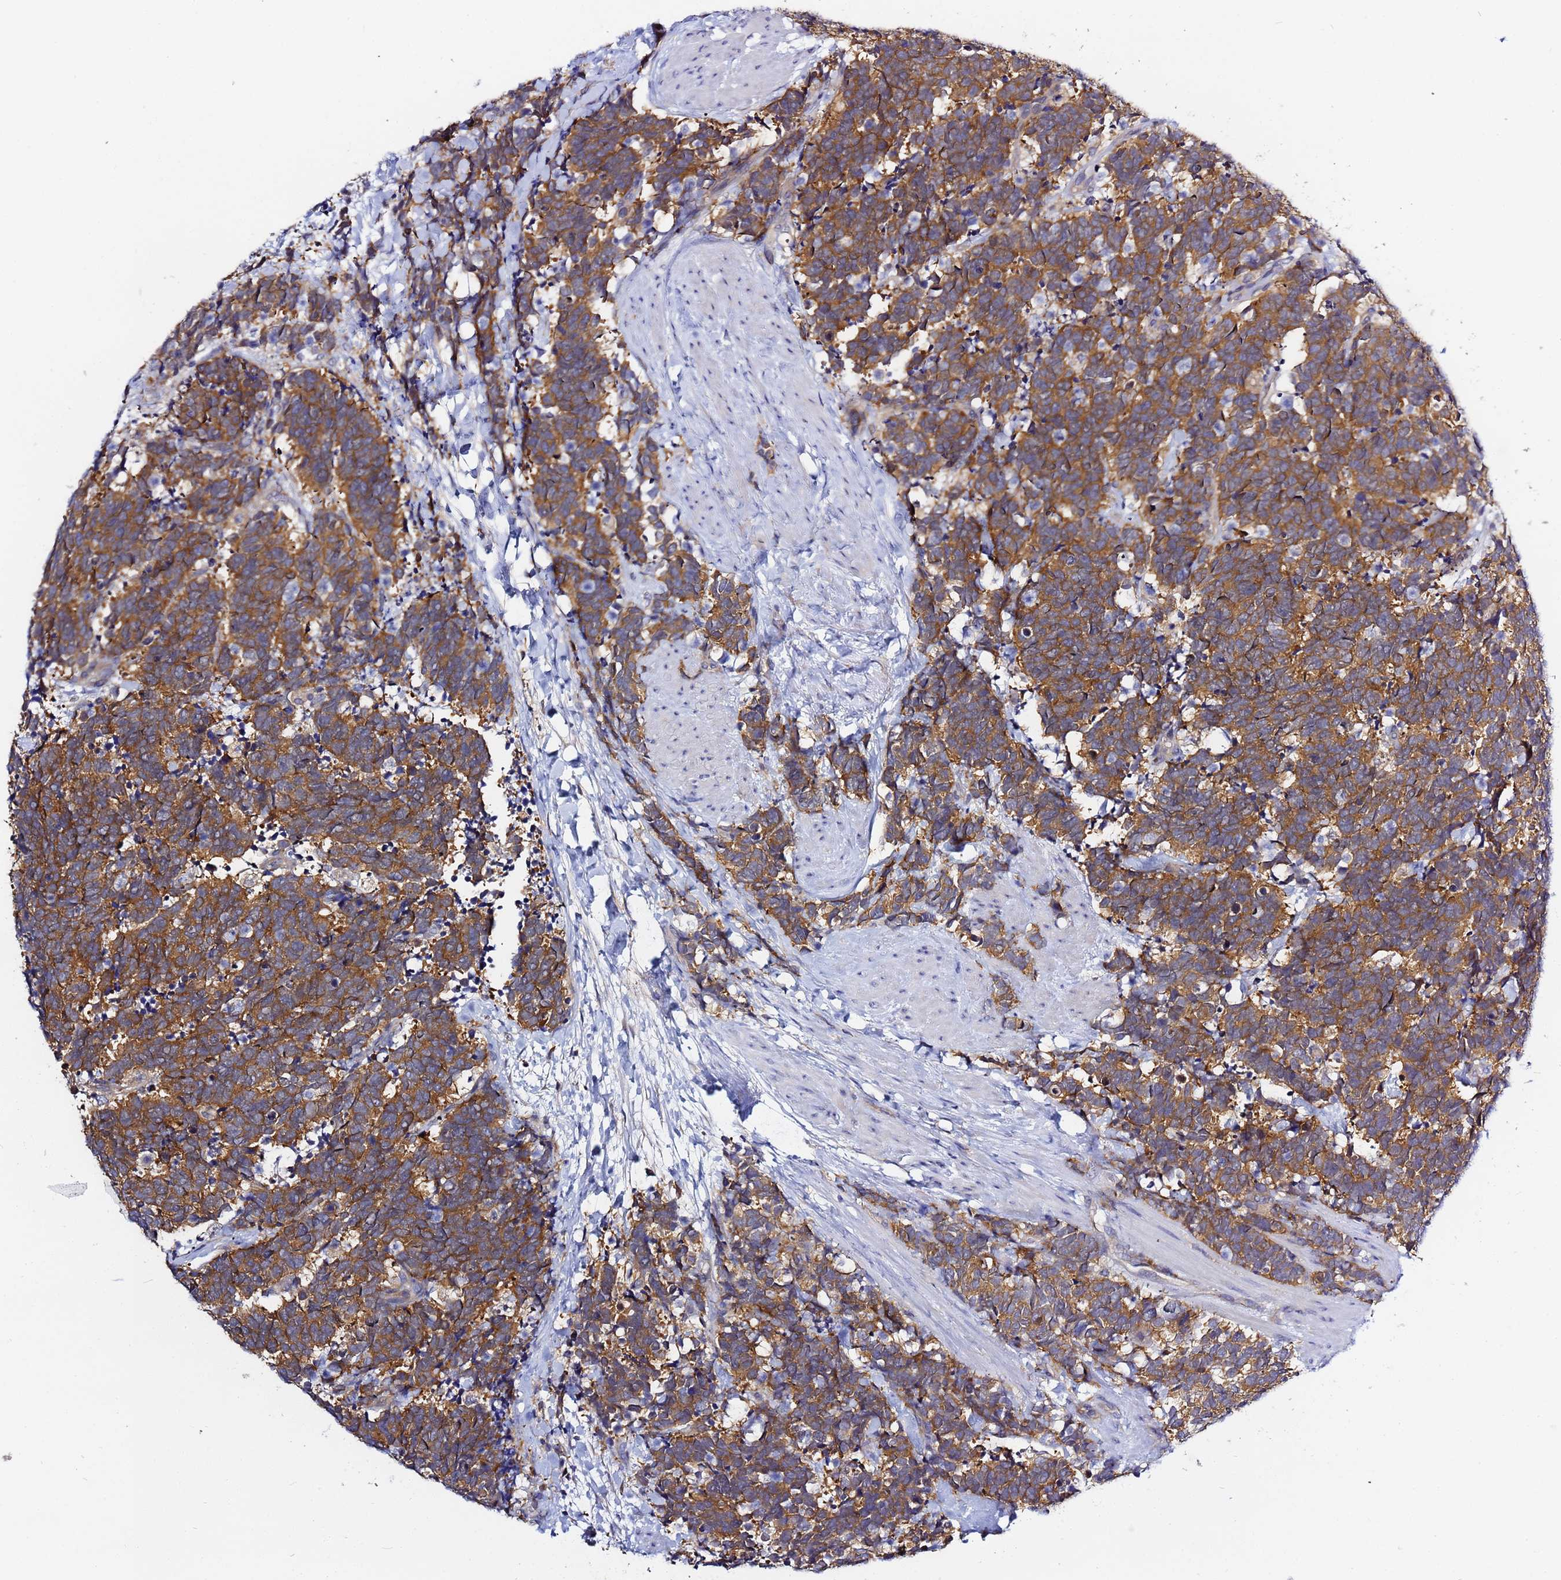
{"staining": {"intensity": "strong", "quantity": ">75%", "location": "cytoplasmic/membranous"}, "tissue": "carcinoid", "cell_type": "Tumor cells", "image_type": "cancer", "snomed": [{"axis": "morphology", "description": "Carcinoma, NOS"}, {"axis": "morphology", "description": "Carcinoid, malignant, NOS"}, {"axis": "topography", "description": "Prostate"}], "caption": "This histopathology image exhibits immunohistochemistry staining of carcinoid, with high strong cytoplasmic/membranous expression in approximately >75% of tumor cells.", "gene": "LENG1", "patient": {"sex": "male", "age": 57}}